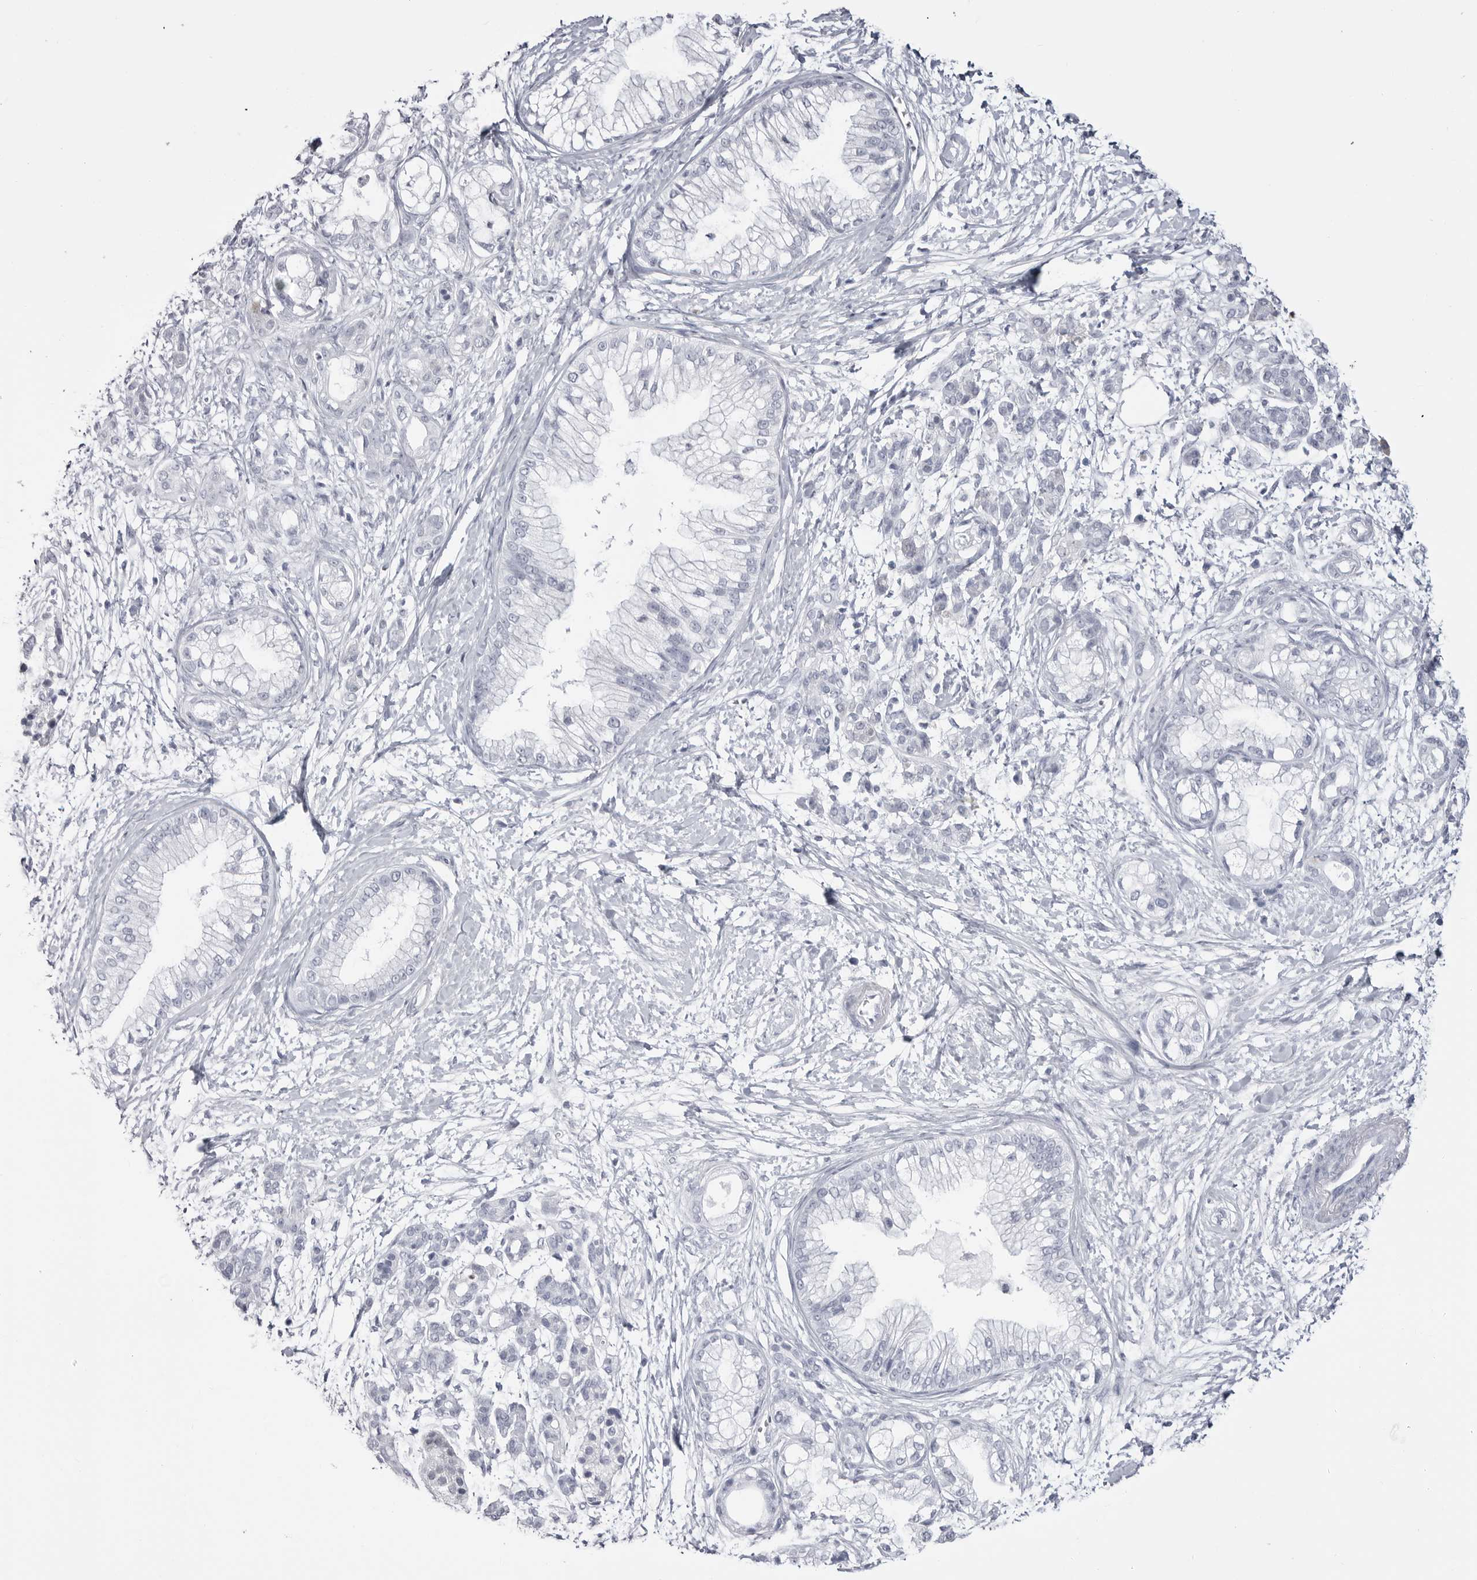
{"staining": {"intensity": "negative", "quantity": "none", "location": "none"}, "tissue": "pancreatic cancer", "cell_type": "Tumor cells", "image_type": "cancer", "snomed": [{"axis": "morphology", "description": "Adenocarcinoma, NOS"}, {"axis": "topography", "description": "Pancreas"}], "caption": "This histopathology image is of adenocarcinoma (pancreatic) stained with immunohistochemistry (IHC) to label a protein in brown with the nuclei are counter-stained blue. There is no staining in tumor cells.", "gene": "STAP2", "patient": {"sex": "male", "age": 68}}